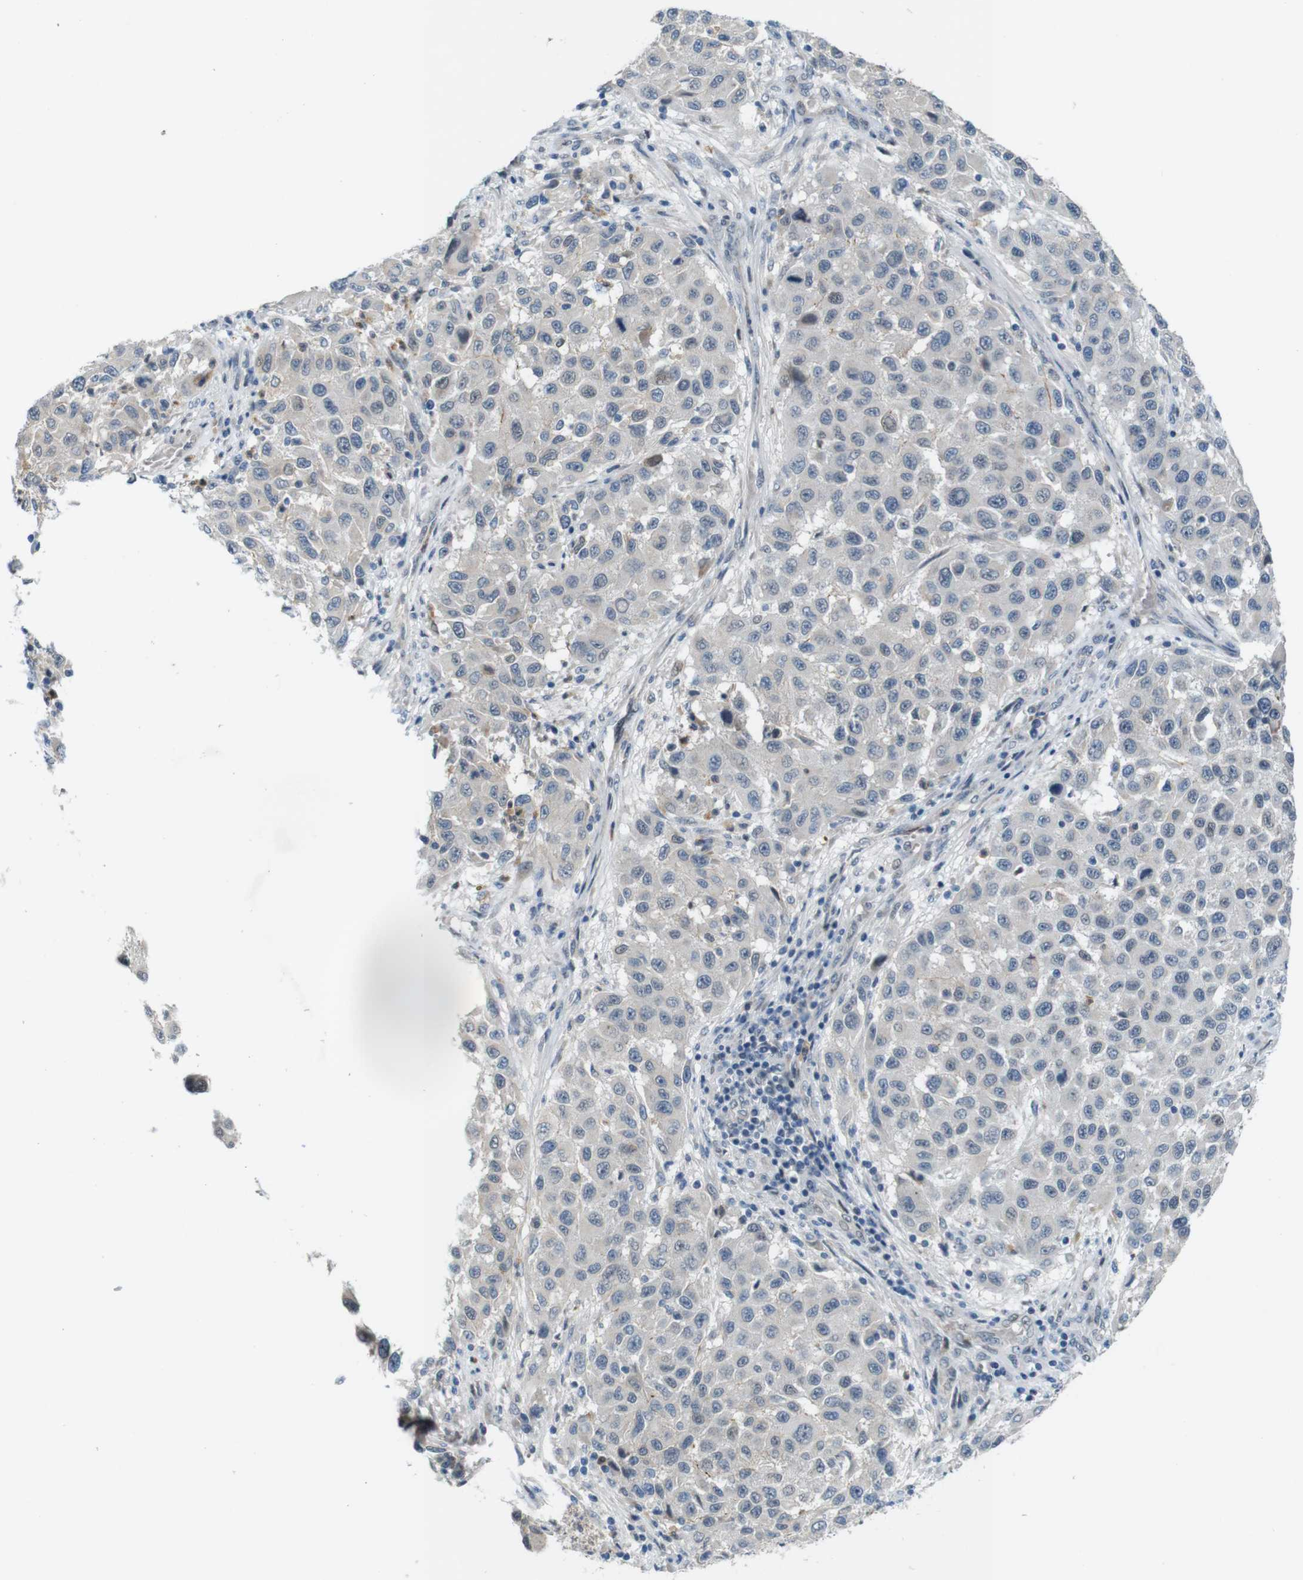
{"staining": {"intensity": "negative", "quantity": "none", "location": "none"}, "tissue": "melanoma", "cell_type": "Tumor cells", "image_type": "cancer", "snomed": [{"axis": "morphology", "description": "Malignant melanoma, Metastatic site"}, {"axis": "topography", "description": "Lymph node"}], "caption": "Tumor cells are negative for protein expression in human melanoma.", "gene": "SKI", "patient": {"sex": "male", "age": 61}}